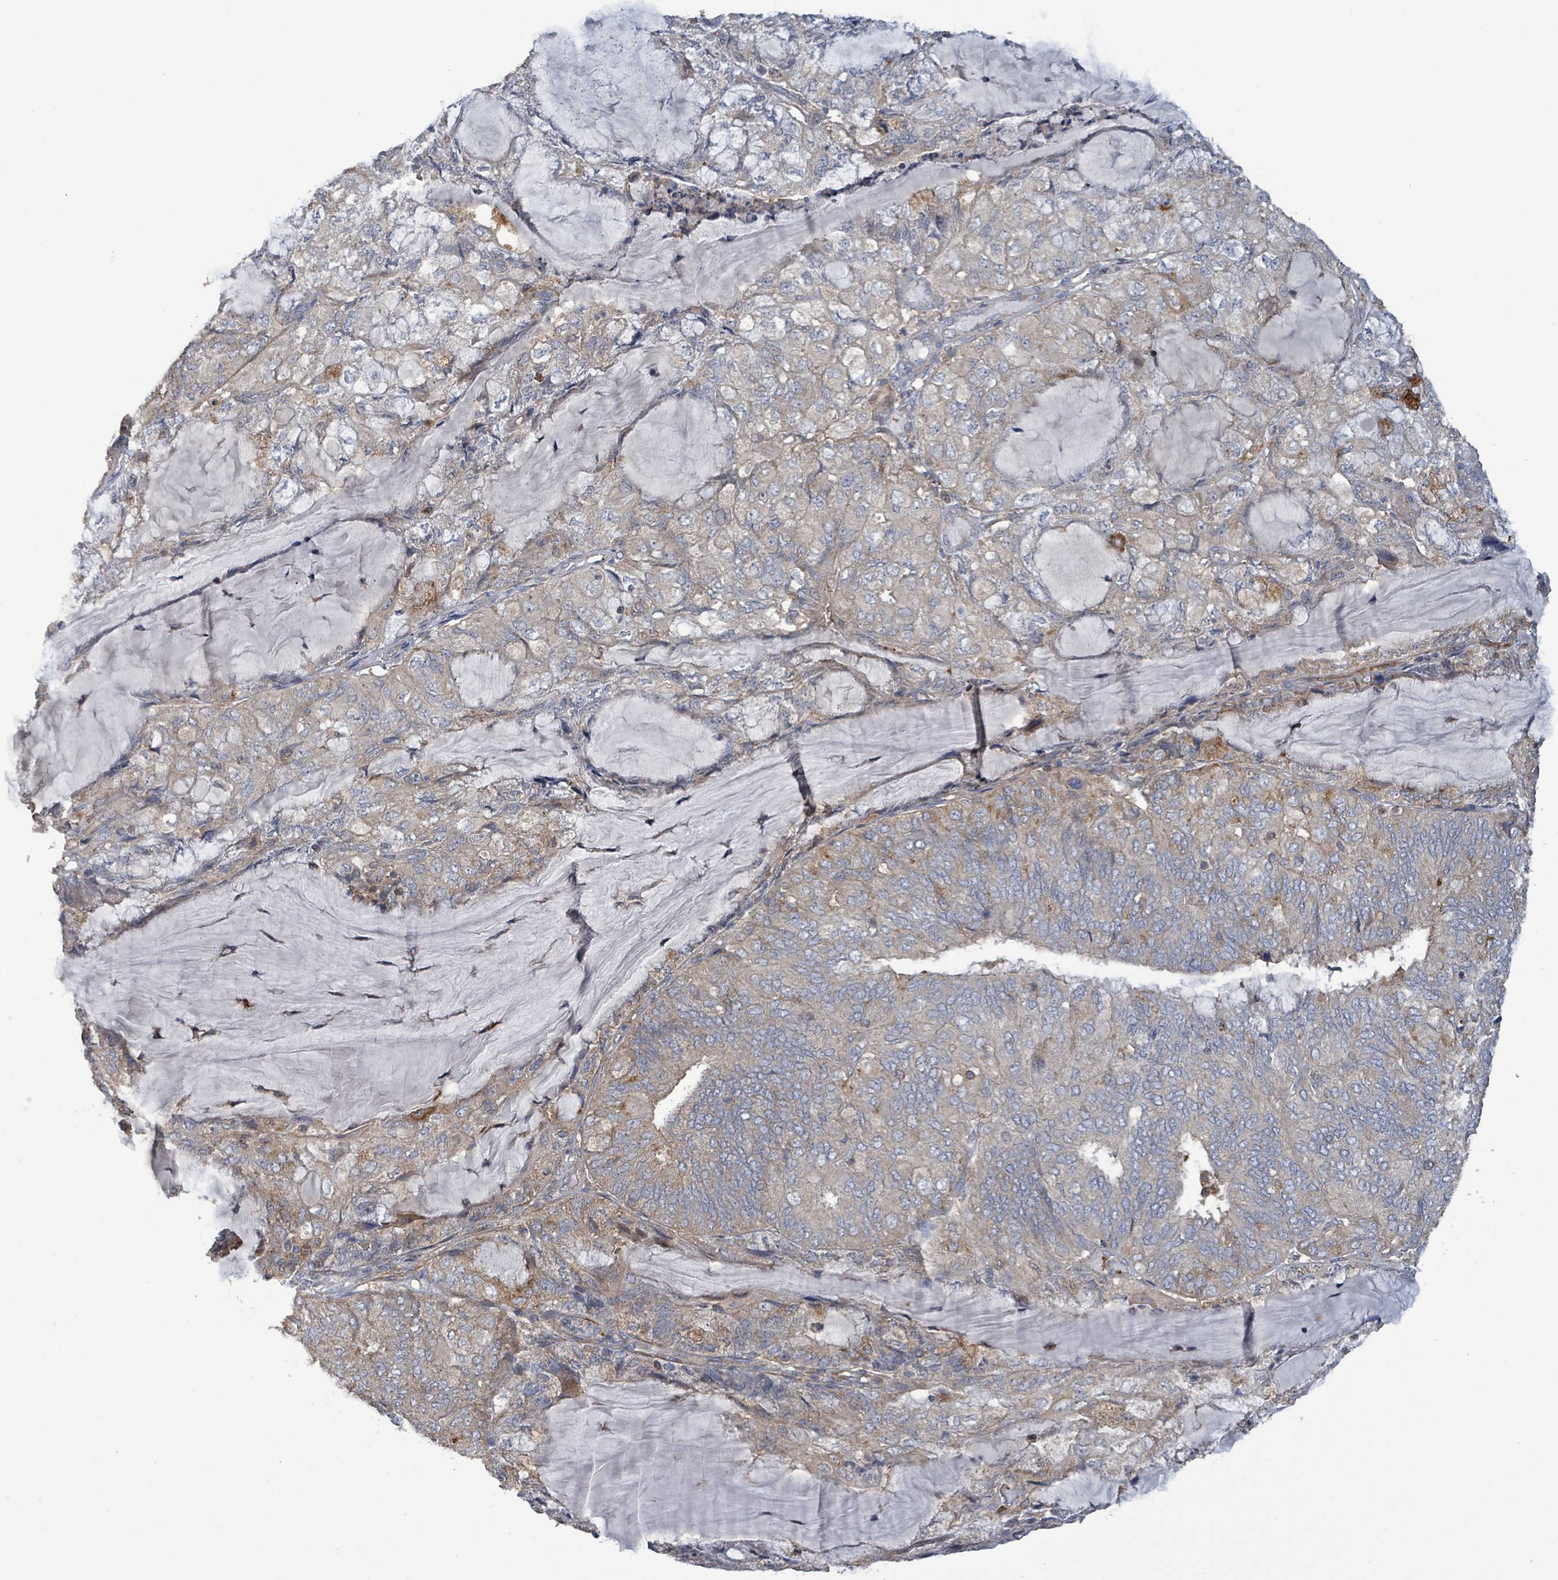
{"staining": {"intensity": "weak", "quantity": "<25%", "location": "cytoplasmic/membranous"}, "tissue": "endometrial cancer", "cell_type": "Tumor cells", "image_type": "cancer", "snomed": [{"axis": "morphology", "description": "Adenocarcinoma, NOS"}, {"axis": "topography", "description": "Endometrium"}], "caption": "Endometrial cancer stained for a protein using immunohistochemistry demonstrates no positivity tumor cells.", "gene": "PLAAT1", "patient": {"sex": "female", "age": 81}}